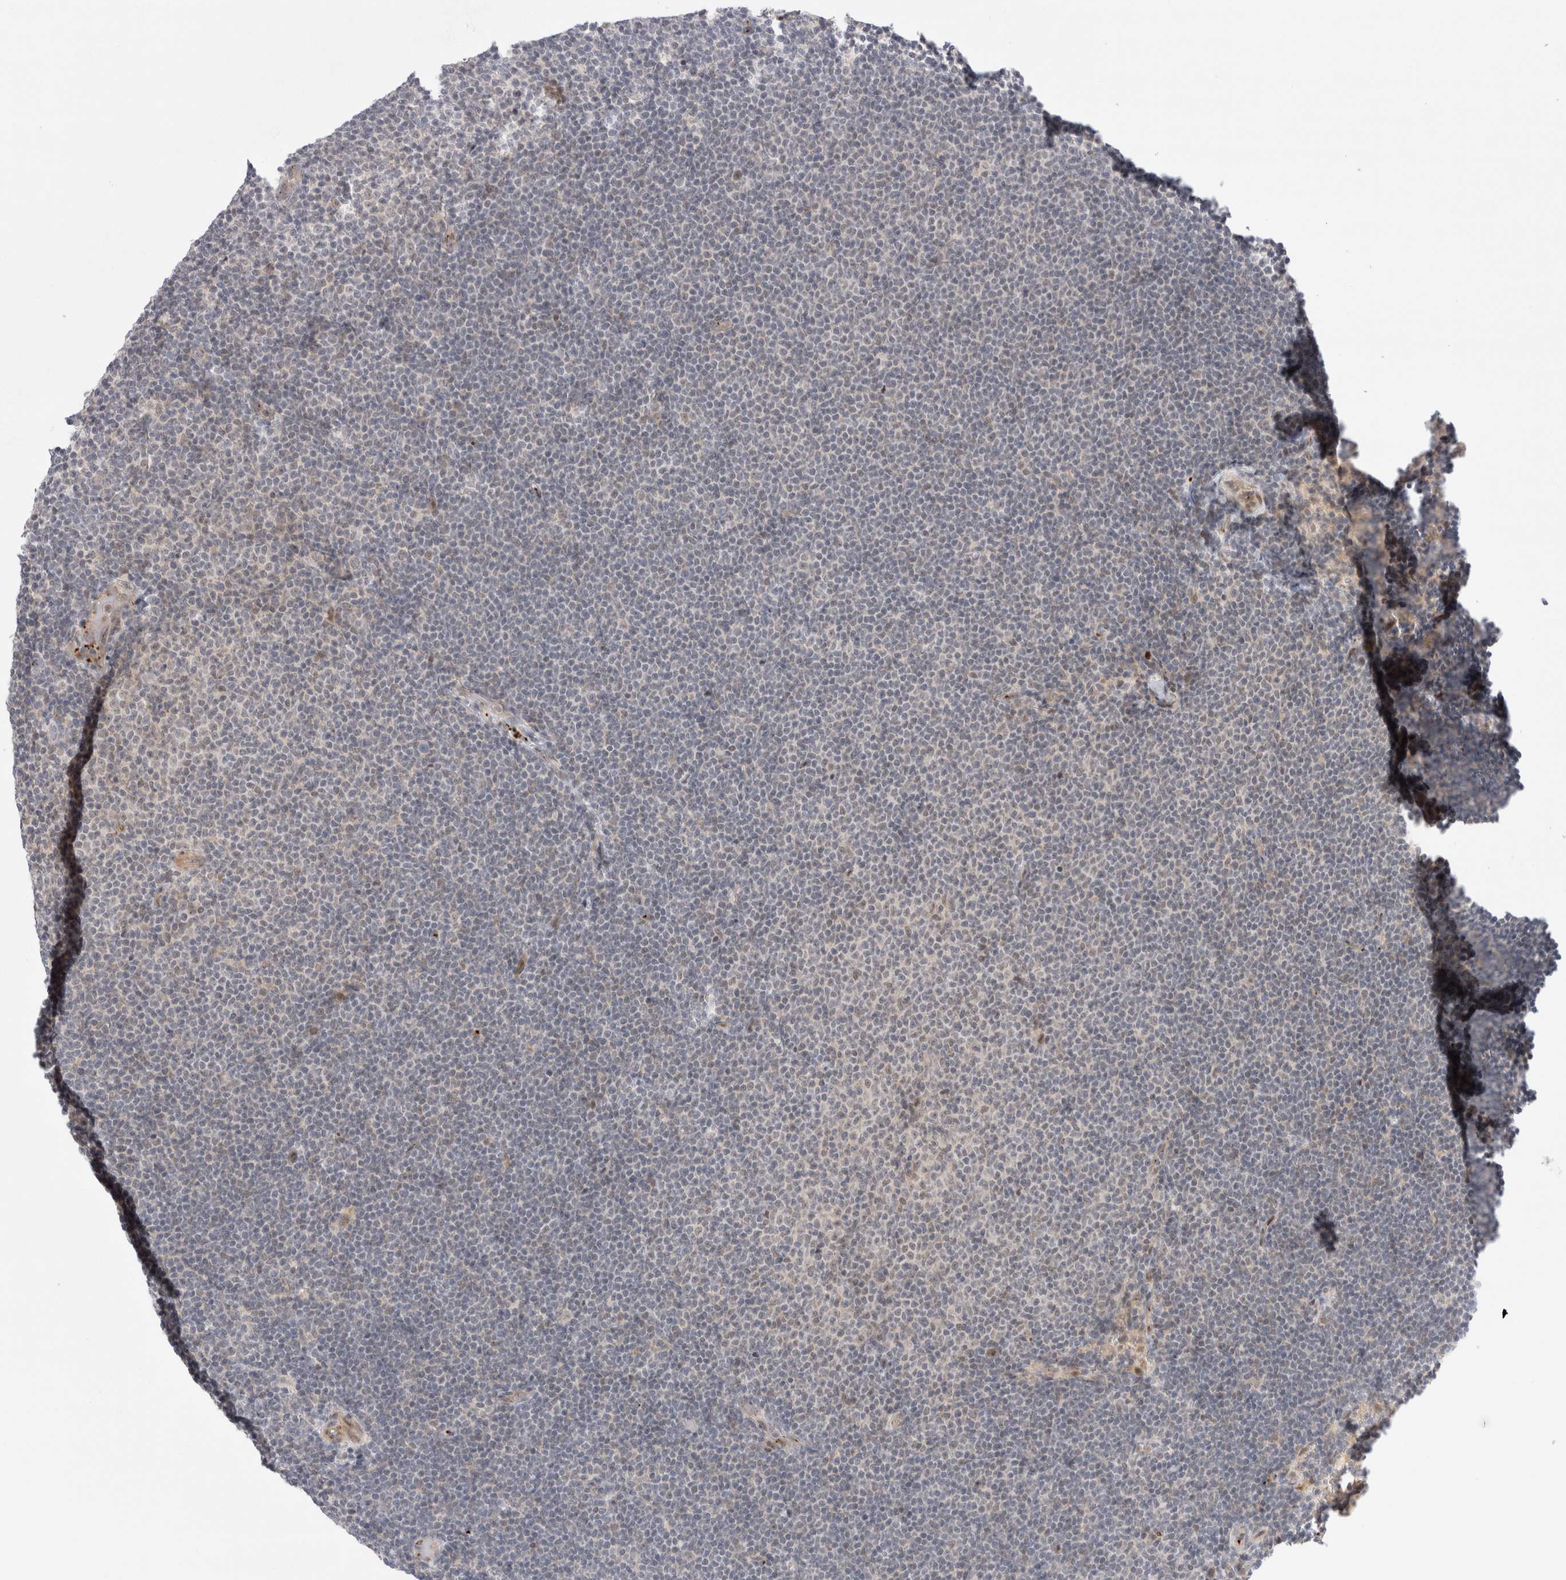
{"staining": {"intensity": "negative", "quantity": "none", "location": "none"}, "tissue": "lymphoma", "cell_type": "Tumor cells", "image_type": "cancer", "snomed": [{"axis": "morphology", "description": "Malignant lymphoma, non-Hodgkin's type, Low grade"}, {"axis": "topography", "description": "Lymph node"}], "caption": "Immunohistochemical staining of lymphoma exhibits no significant positivity in tumor cells.", "gene": "VPS28", "patient": {"sex": "female", "age": 53}}